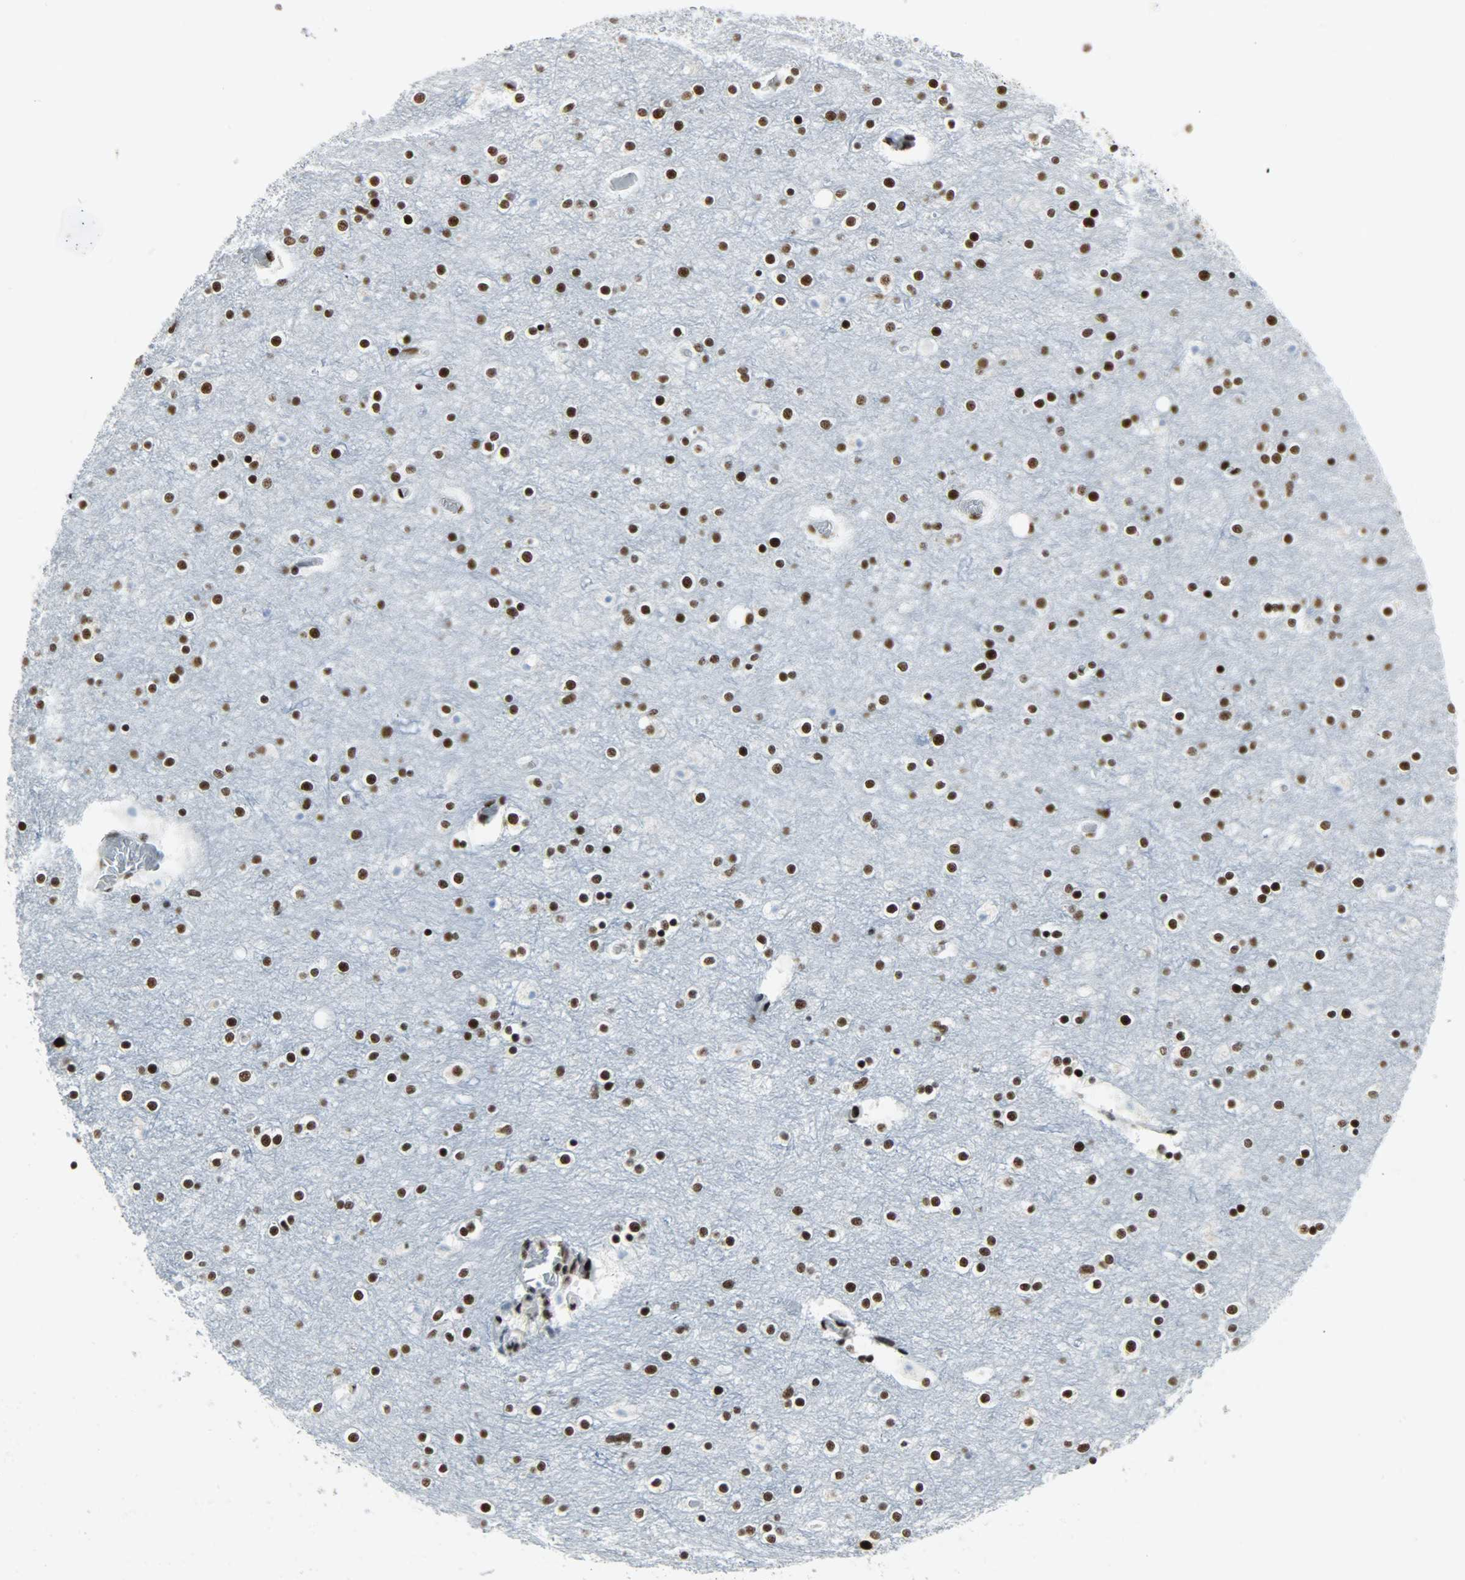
{"staining": {"intensity": "negative", "quantity": "none", "location": "none"}, "tissue": "cerebral cortex", "cell_type": "Endothelial cells", "image_type": "normal", "snomed": [{"axis": "morphology", "description": "Normal tissue, NOS"}, {"axis": "topography", "description": "Cerebral cortex"}], "caption": "Cerebral cortex was stained to show a protein in brown. There is no significant staining in endothelial cells. (DAB immunohistochemistry (IHC) with hematoxylin counter stain).", "gene": "SNRPA", "patient": {"sex": "female", "age": 54}}